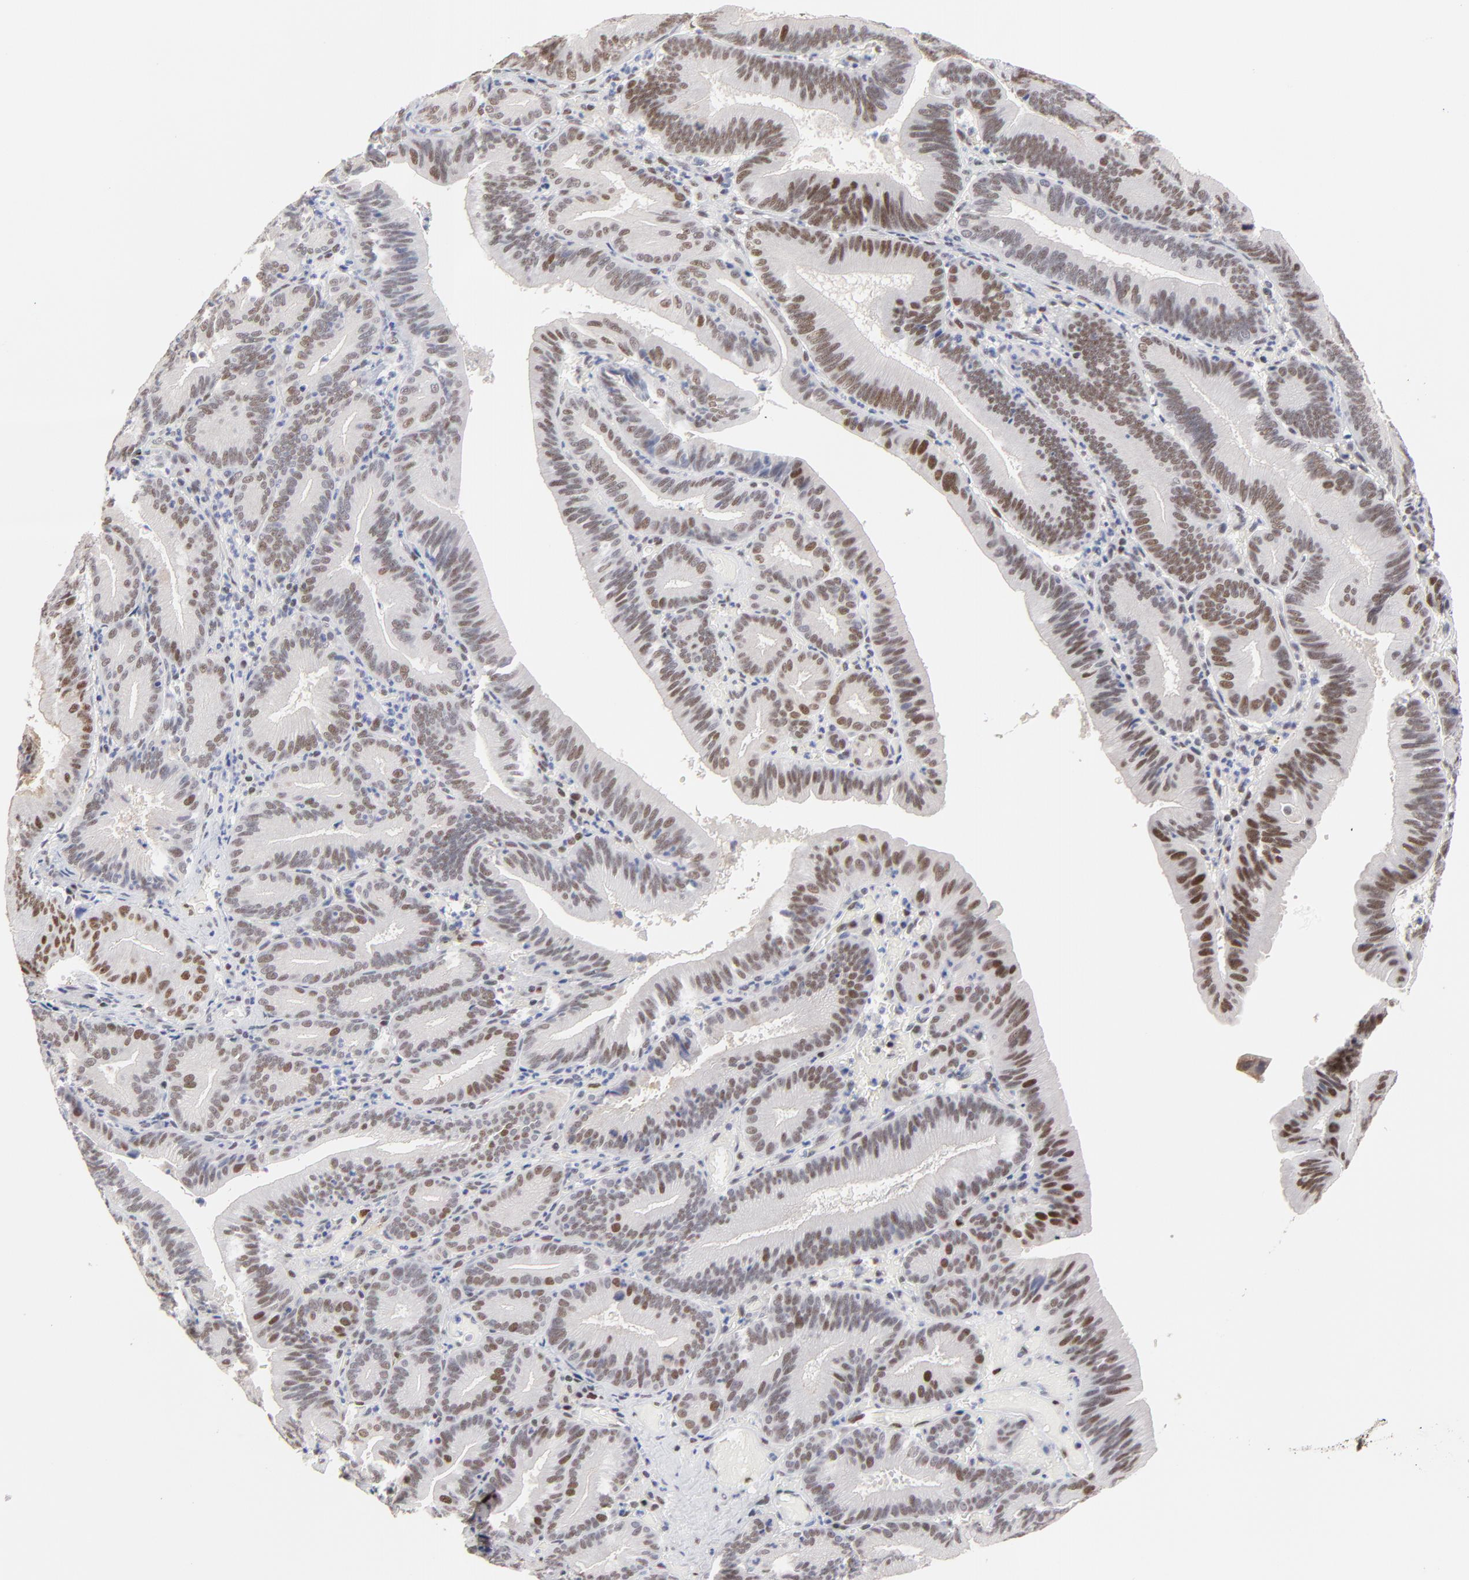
{"staining": {"intensity": "weak", "quantity": ">75%", "location": "nuclear"}, "tissue": "pancreatic cancer", "cell_type": "Tumor cells", "image_type": "cancer", "snomed": [{"axis": "morphology", "description": "Adenocarcinoma, NOS"}, {"axis": "topography", "description": "Pancreas"}], "caption": "Protein positivity by immunohistochemistry (IHC) demonstrates weak nuclear staining in about >75% of tumor cells in pancreatic cancer.", "gene": "OGFOD1", "patient": {"sex": "male", "age": 82}}